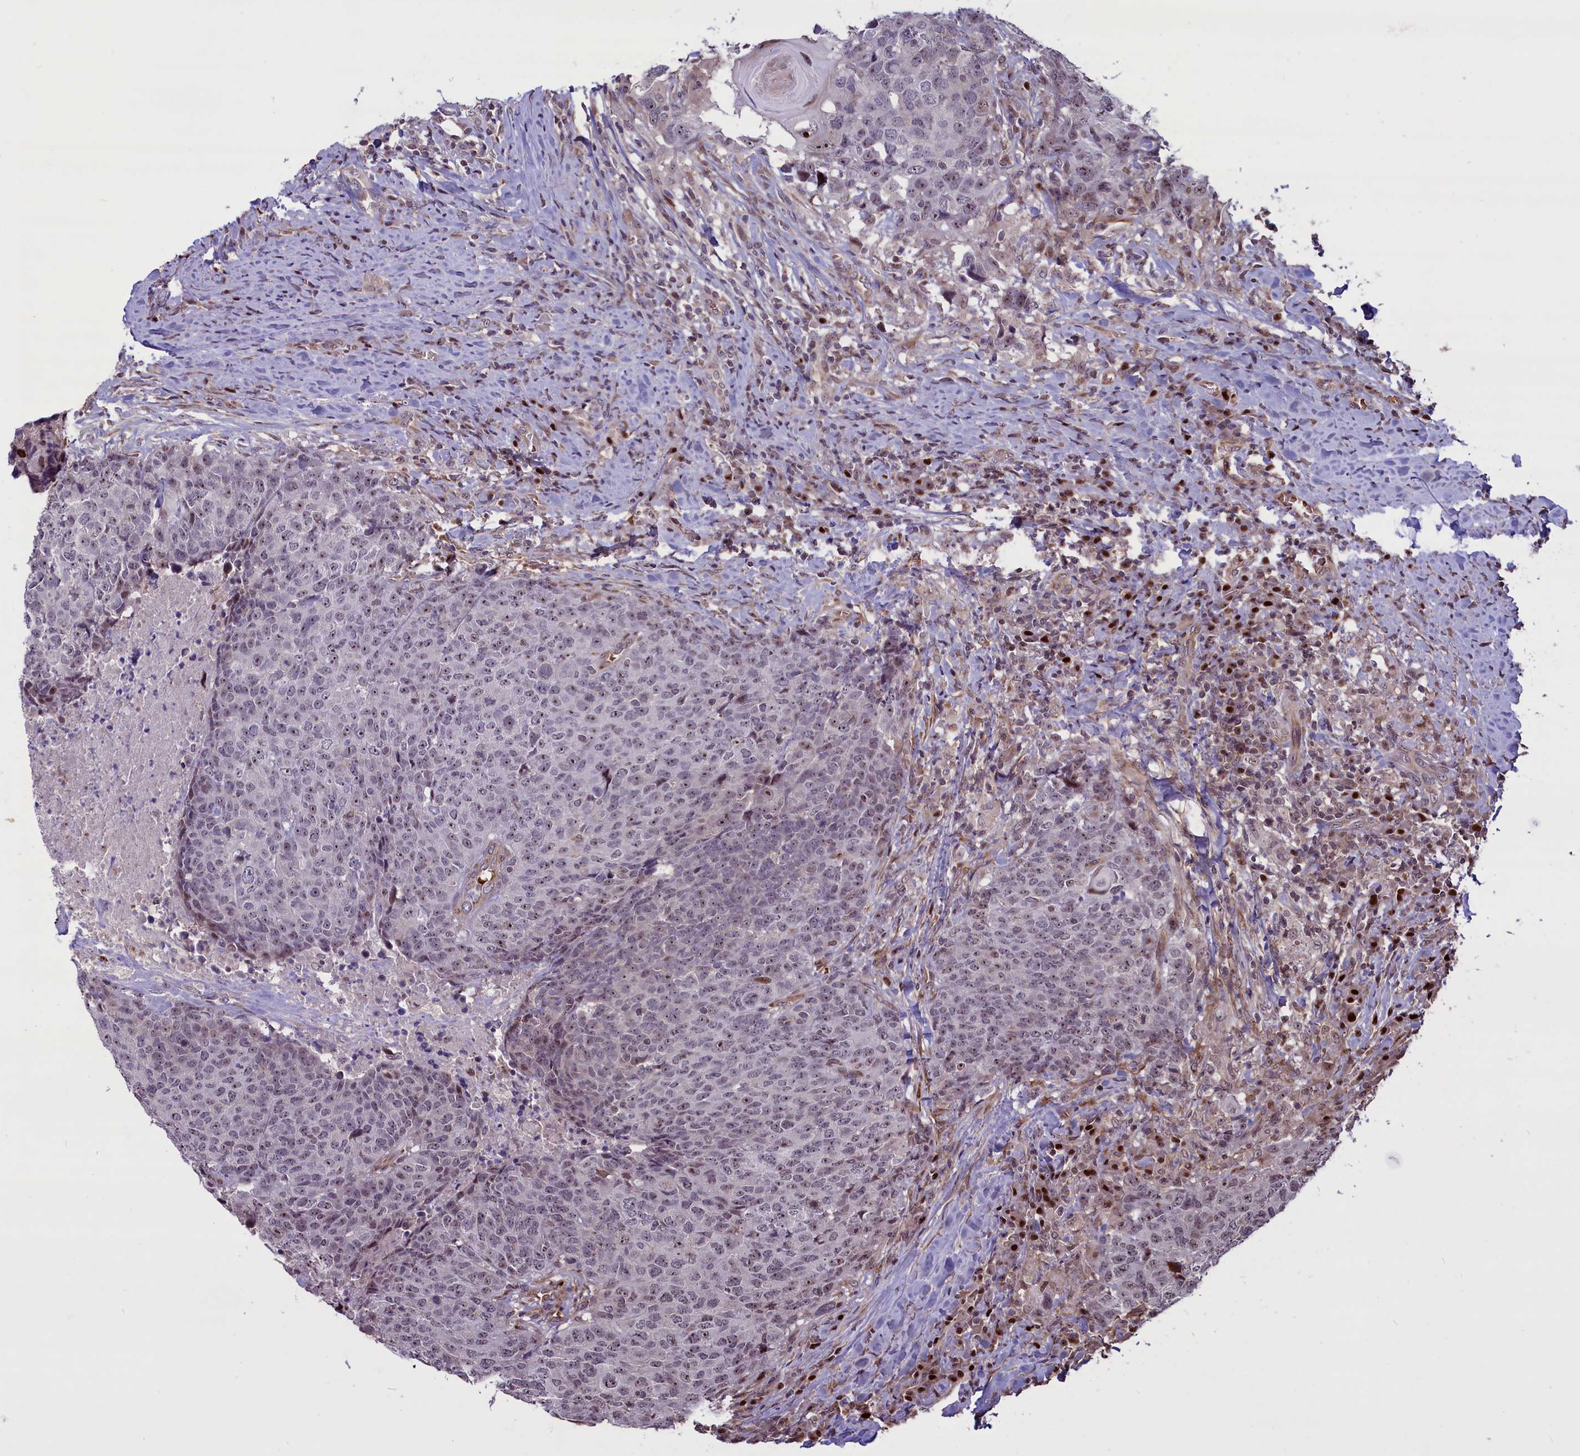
{"staining": {"intensity": "moderate", "quantity": "25%-75%", "location": "nuclear"}, "tissue": "head and neck cancer", "cell_type": "Tumor cells", "image_type": "cancer", "snomed": [{"axis": "morphology", "description": "Squamous cell carcinoma, NOS"}, {"axis": "topography", "description": "Head-Neck"}], "caption": "Human squamous cell carcinoma (head and neck) stained with a protein marker reveals moderate staining in tumor cells.", "gene": "SHFL", "patient": {"sex": "male", "age": 66}}